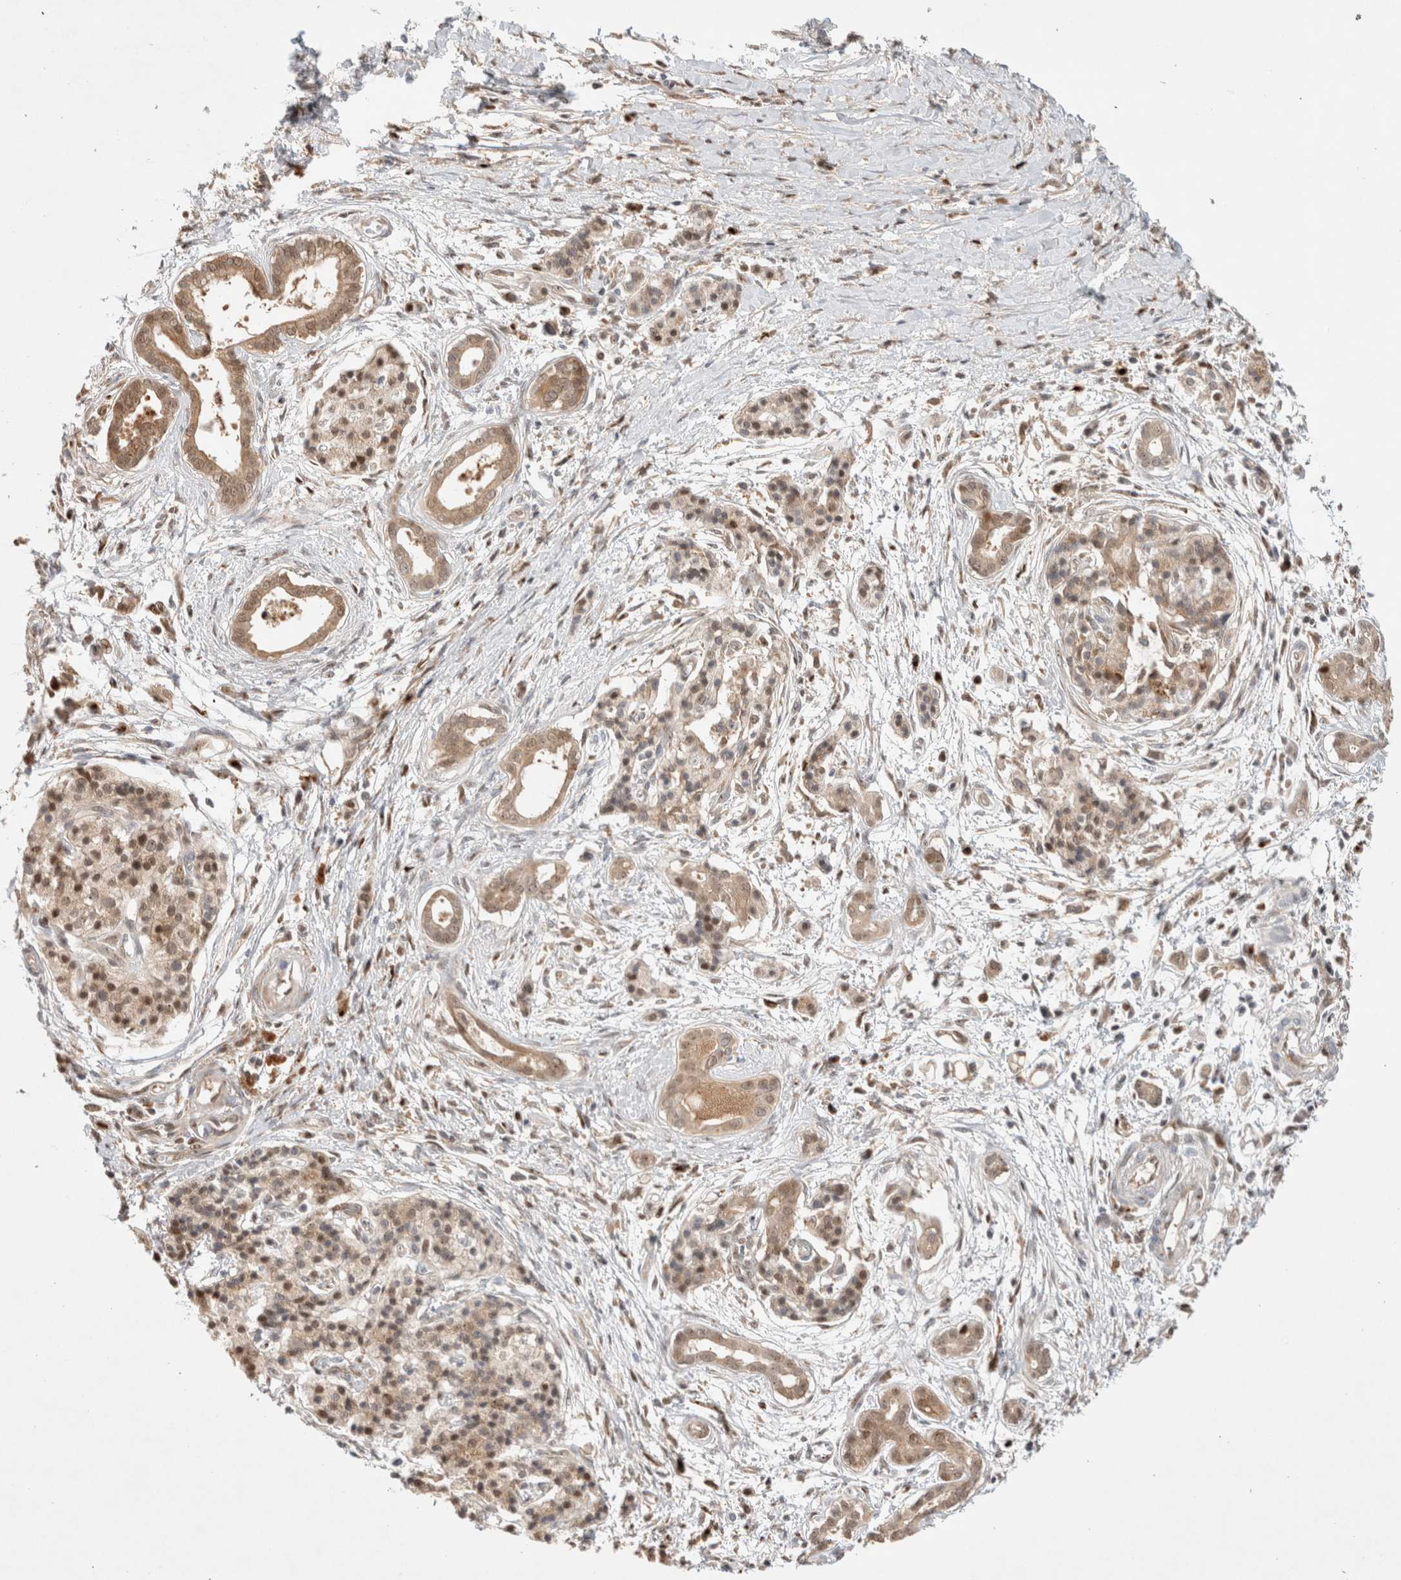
{"staining": {"intensity": "weak", "quantity": ">75%", "location": "cytoplasmic/membranous,nuclear"}, "tissue": "pancreatic cancer", "cell_type": "Tumor cells", "image_type": "cancer", "snomed": [{"axis": "morphology", "description": "Adenocarcinoma, NOS"}, {"axis": "topography", "description": "Pancreas"}], "caption": "Tumor cells display weak cytoplasmic/membranous and nuclear expression in approximately >75% of cells in adenocarcinoma (pancreatic).", "gene": "OTUD6B", "patient": {"sex": "male", "age": 59}}